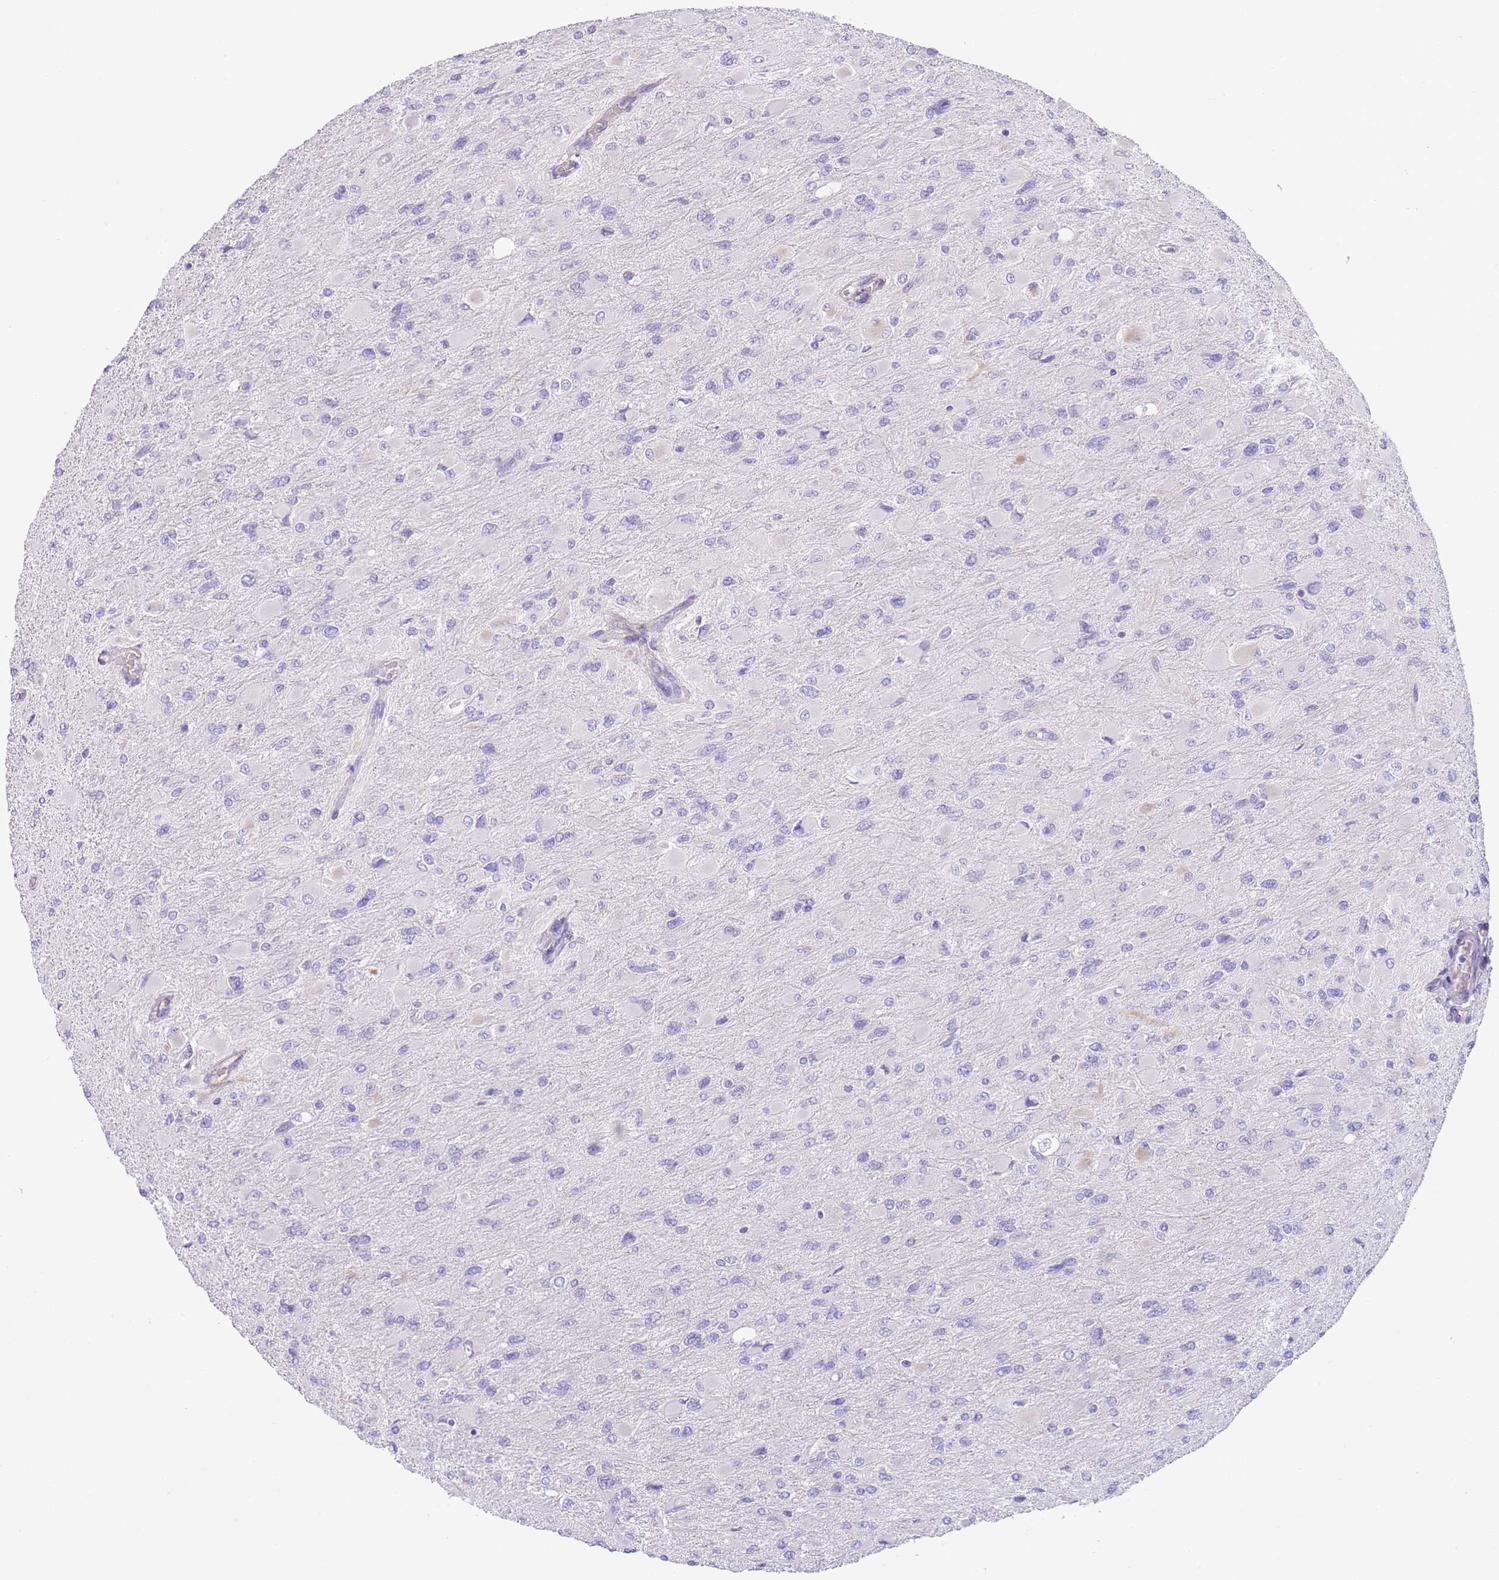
{"staining": {"intensity": "negative", "quantity": "none", "location": "none"}, "tissue": "glioma", "cell_type": "Tumor cells", "image_type": "cancer", "snomed": [{"axis": "morphology", "description": "Glioma, malignant, High grade"}, {"axis": "topography", "description": "Cerebral cortex"}], "caption": "Tumor cells show no significant expression in malignant glioma (high-grade).", "gene": "TSGA13", "patient": {"sex": "female", "age": 36}}